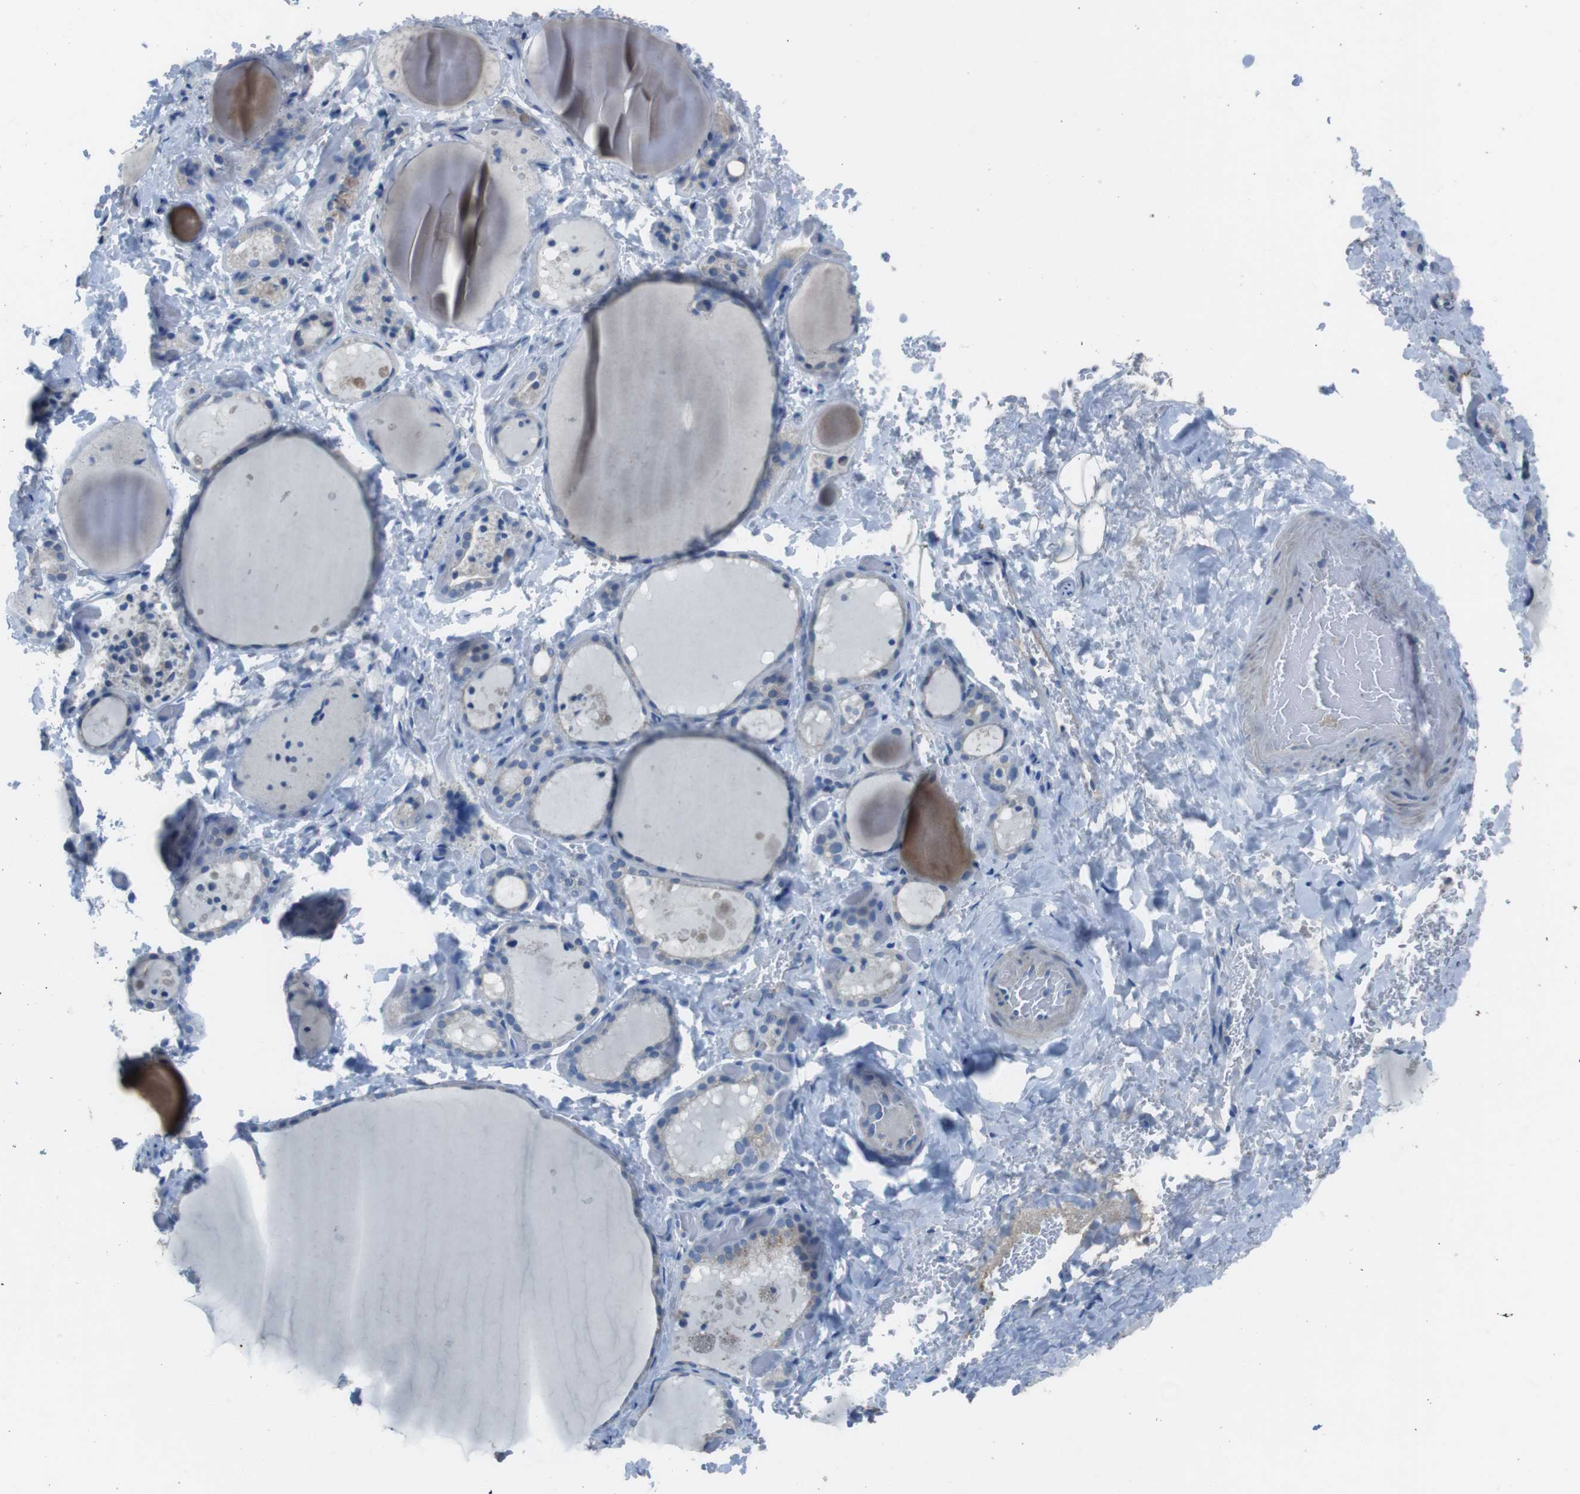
{"staining": {"intensity": "negative", "quantity": "none", "location": "none"}, "tissue": "thyroid gland", "cell_type": "Glandular cells", "image_type": "normal", "snomed": [{"axis": "morphology", "description": "Normal tissue, NOS"}, {"axis": "topography", "description": "Thyroid gland"}], "caption": "DAB immunohistochemical staining of unremarkable thyroid gland shows no significant staining in glandular cells. (Stains: DAB (3,3'-diaminobenzidine) immunohistochemistry (IHC) with hematoxylin counter stain, Microscopy: brightfield microscopy at high magnification).", "gene": "CYP2C19", "patient": {"sex": "female", "age": 44}}